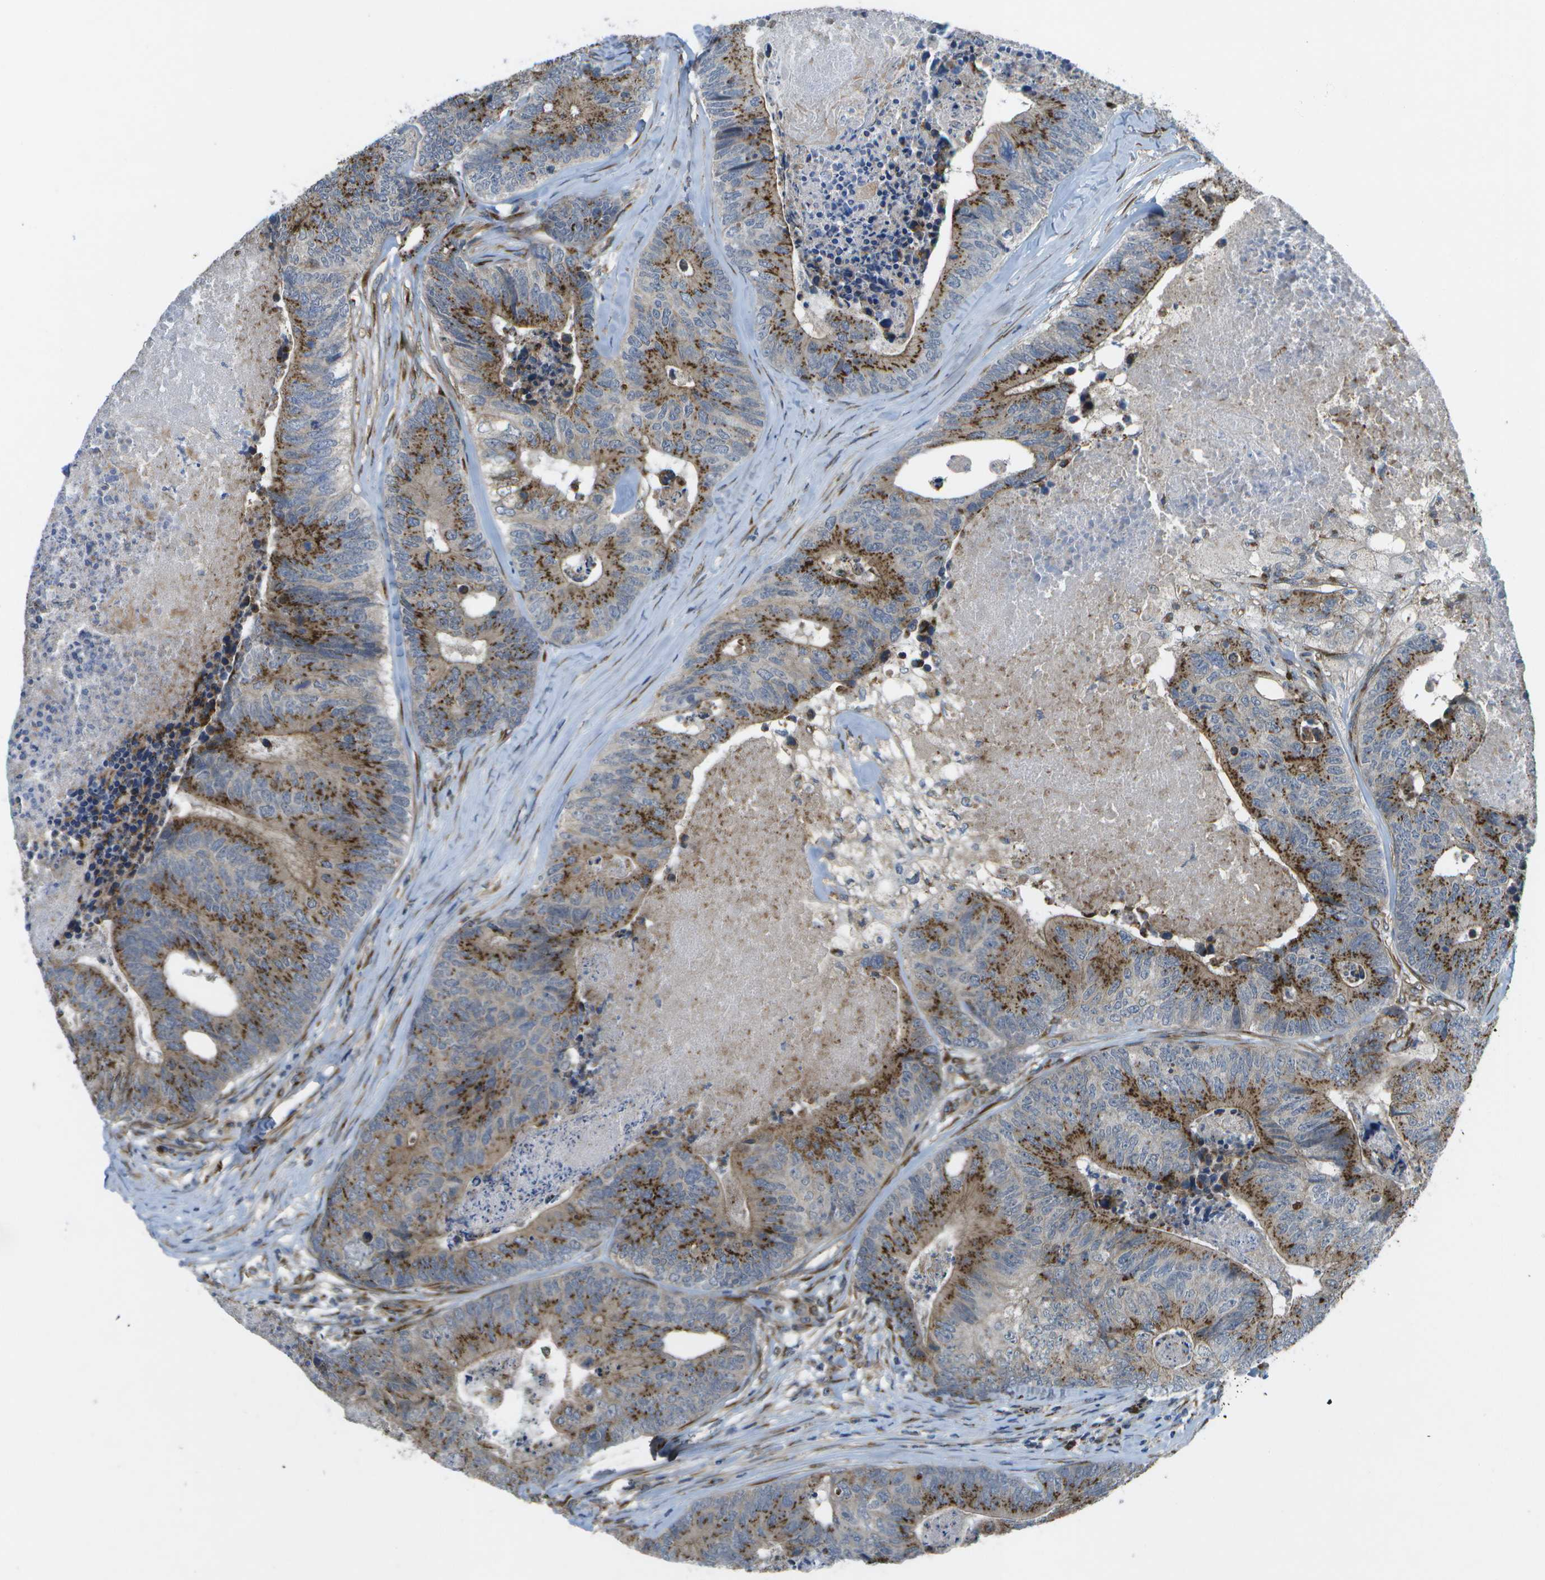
{"staining": {"intensity": "moderate", "quantity": ">75%", "location": "cytoplasmic/membranous"}, "tissue": "colorectal cancer", "cell_type": "Tumor cells", "image_type": "cancer", "snomed": [{"axis": "morphology", "description": "Adenocarcinoma, NOS"}, {"axis": "topography", "description": "Colon"}], "caption": "An image showing moderate cytoplasmic/membranous staining in approximately >75% of tumor cells in colorectal cancer, as visualized by brown immunohistochemical staining.", "gene": "QSOX2", "patient": {"sex": "female", "age": 57}}